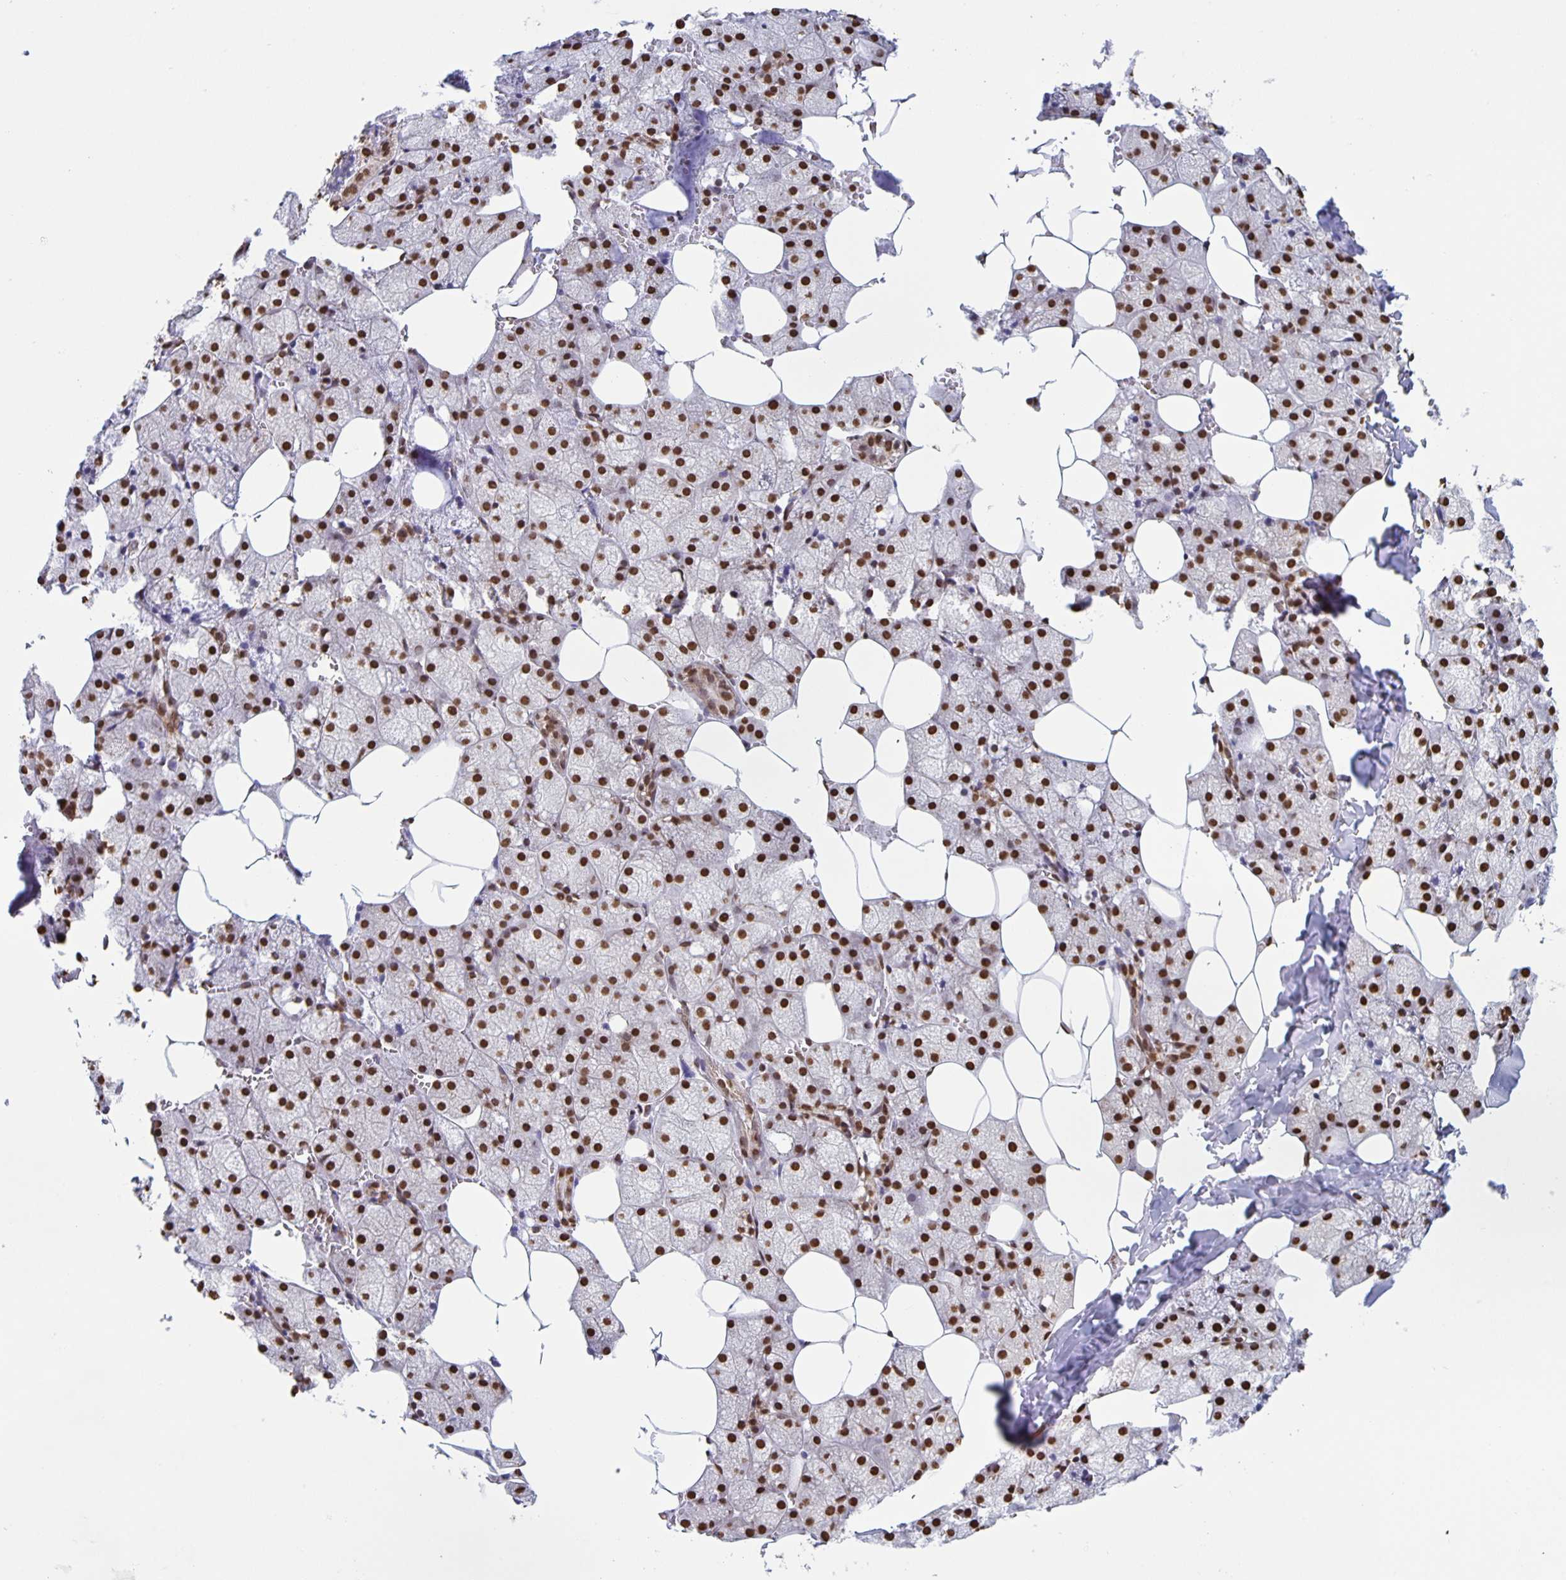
{"staining": {"intensity": "strong", "quantity": ">75%", "location": "nuclear"}, "tissue": "salivary gland", "cell_type": "Glandular cells", "image_type": "normal", "snomed": [{"axis": "morphology", "description": "Normal tissue, NOS"}, {"axis": "topography", "description": "Salivary gland"}, {"axis": "topography", "description": "Peripheral nerve tissue"}], "caption": "Salivary gland was stained to show a protein in brown. There is high levels of strong nuclear staining in about >75% of glandular cells. The staining was performed using DAB to visualize the protein expression in brown, while the nuclei were stained in blue with hematoxylin (Magnification: 20x).", "gene": "DUT", "patient": {"sex": "male", "age": 38}}